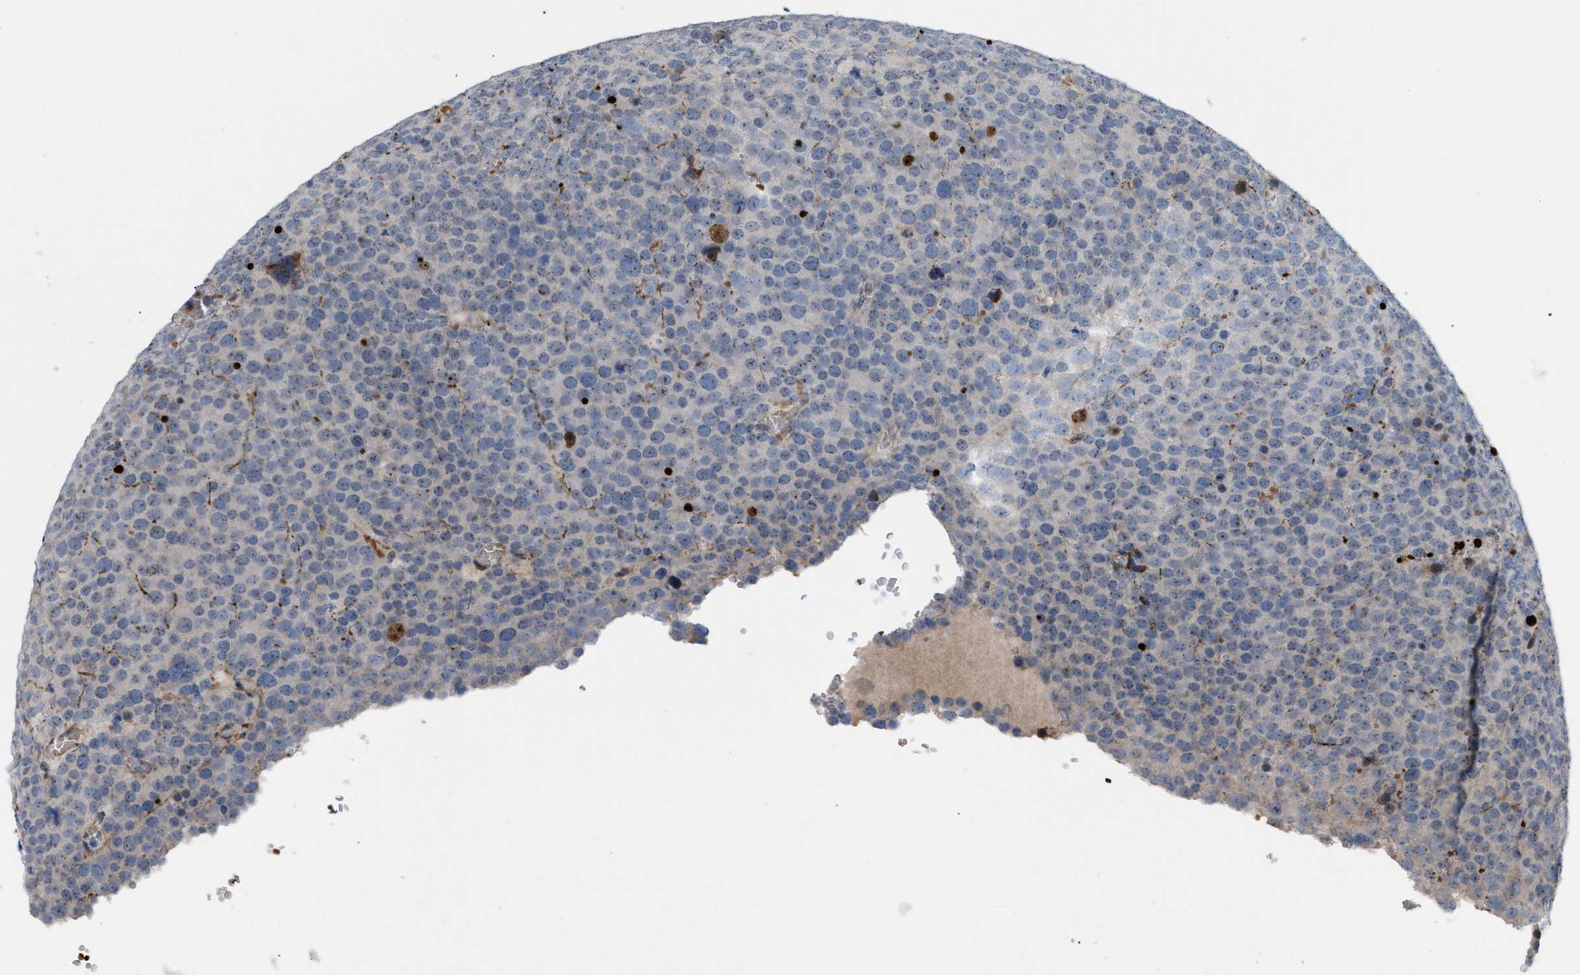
{"staining": {"intensity": "weak", "quantity": ">75%", "location": "nuclear"}, "tissue": "testis cancer", "cell_type": "Tumor cells", "image_type": "cancer", "snomed": [{"axis": "morphology", "description": "Normal tissue, NOS"}, {"axis": "morphology", "description": "Seminoma, NOS"}, {"axis": "topography", "description": "Testis"}], "caption": "The image displays immunohistochemical staining of testis cancer (seminoma). There is weak nuclear positivity is present in about >75% of tumor cells.", "gene": "POLR1F", "patient": {"sex": "male", "age": 71}}